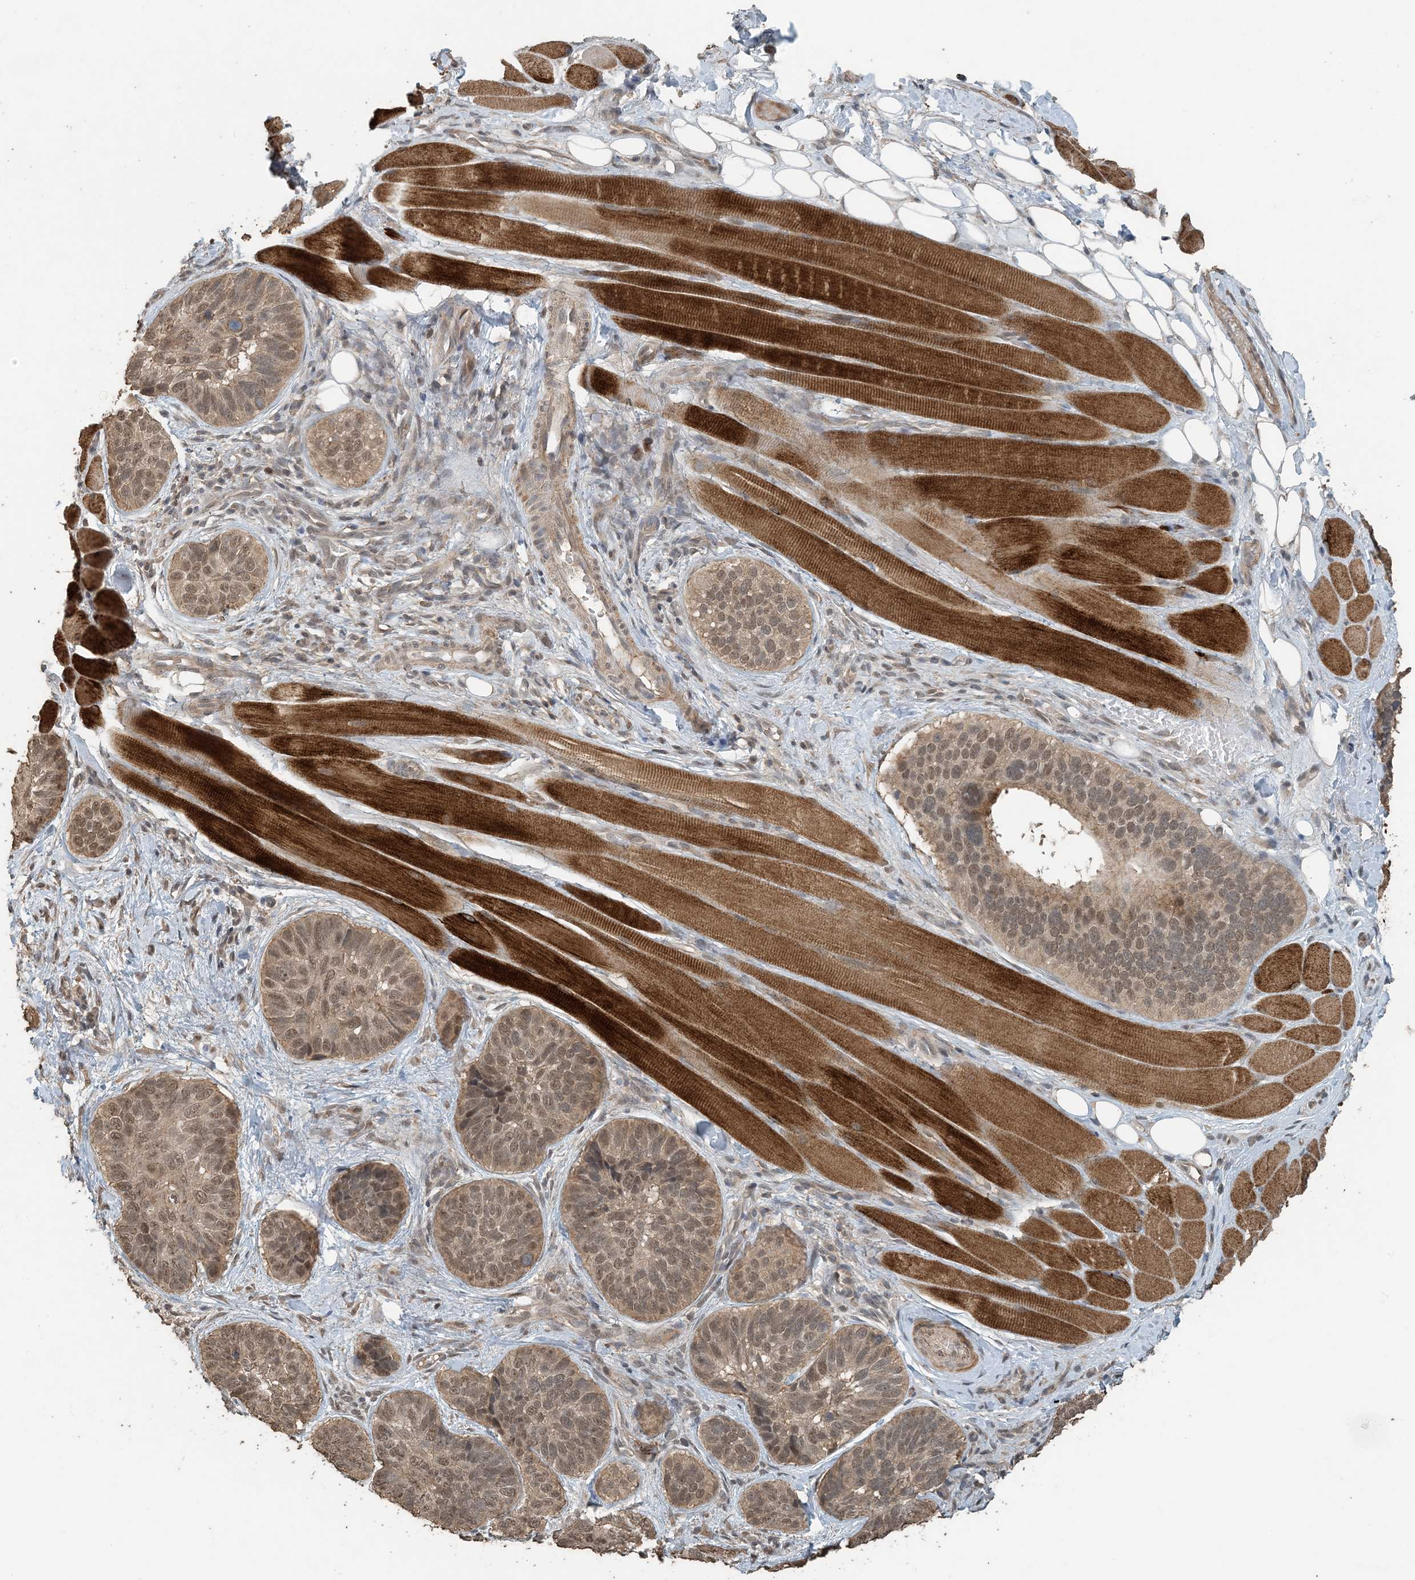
{"staining": {"intensity": "moderate", "quantity": ">75%", "location": "cytoplasmic/membranous,nuclear"}, "tissue": "skin cancer", "cell_type": "Tumor cells", "image_type": "cancer", "snomed": [{"axis": "morphology", "description": "Basal cell carcinoma"}, {"axis": "topography", "description": "Skin"}], "caption": "Skin basal cell carcinoma was stained to show a protein in brown. There is medium levels of moderate cytoplasmic/membranous and nuclear positivity in about >75% of tumor cells. (Stains: DAB (3,3'-diaminobenzidine) in brown, nuclei in blue, Microscopy: brightfield microscopy at high magnification).", "gene": "ZC3H12A", "patient": {"sex": "male", "age": 62}}